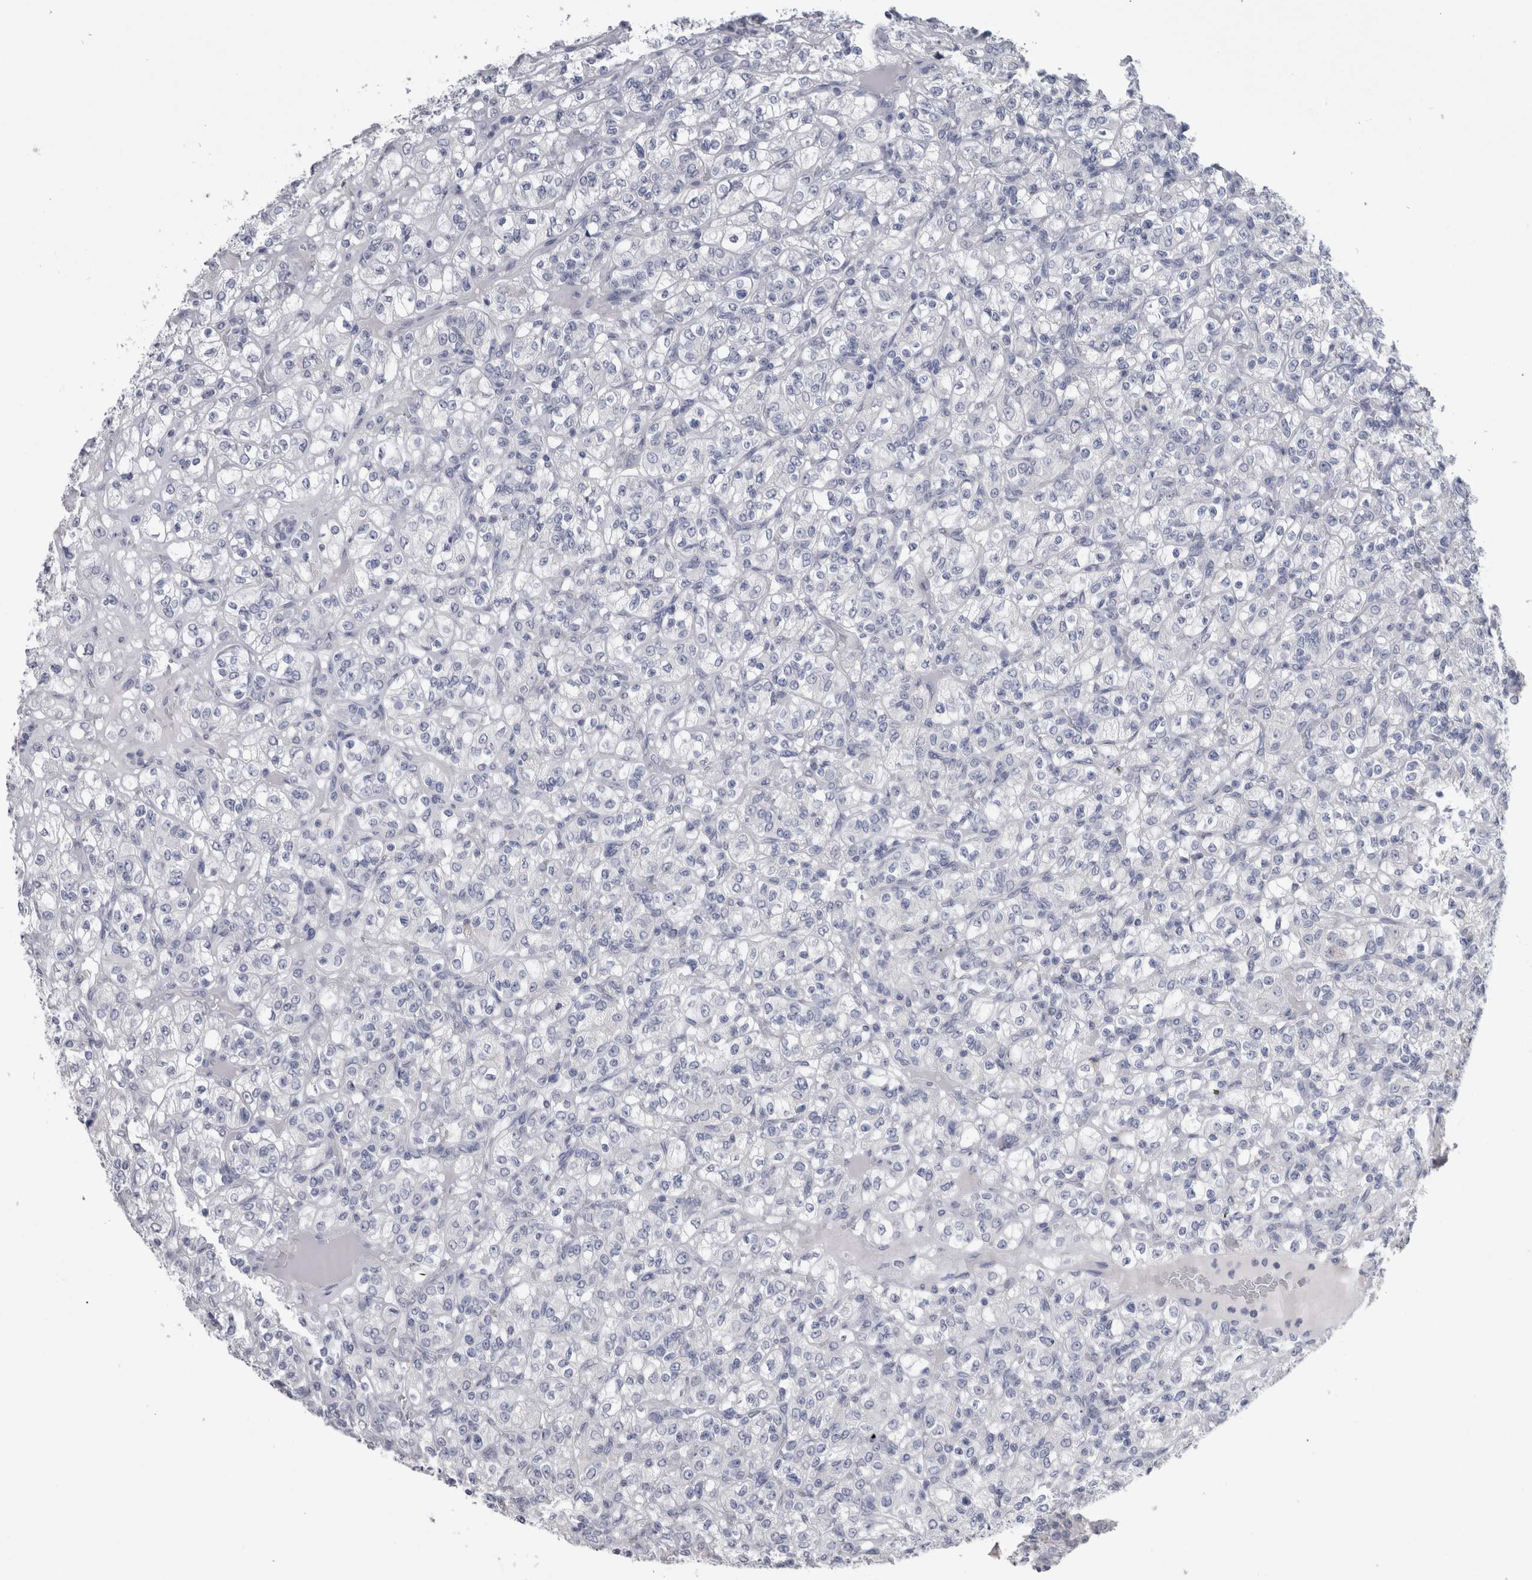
{"staining": {"intensity": "negative", "quantity": "none", "location": "none"}, "tissue": "renal cancer", "cell_type": "Tumor cells", "image_type": "cancer", "snomed": [{"axis": "morphology", "description": "Normal tissue, NOS"}, {"axis": "morphology", "description": "Adenocarcinoma, NOS"}, {"axis": "topography", "description": "Kidney"}], "caption": "DAB (3,3'-diaminobenzidine) immunohistochemical staining of renal adenocarcinoma reveals no significant expression in tumor cells.", "gene": "MSMB", "patient": {"sex": "female", "age": 72}}